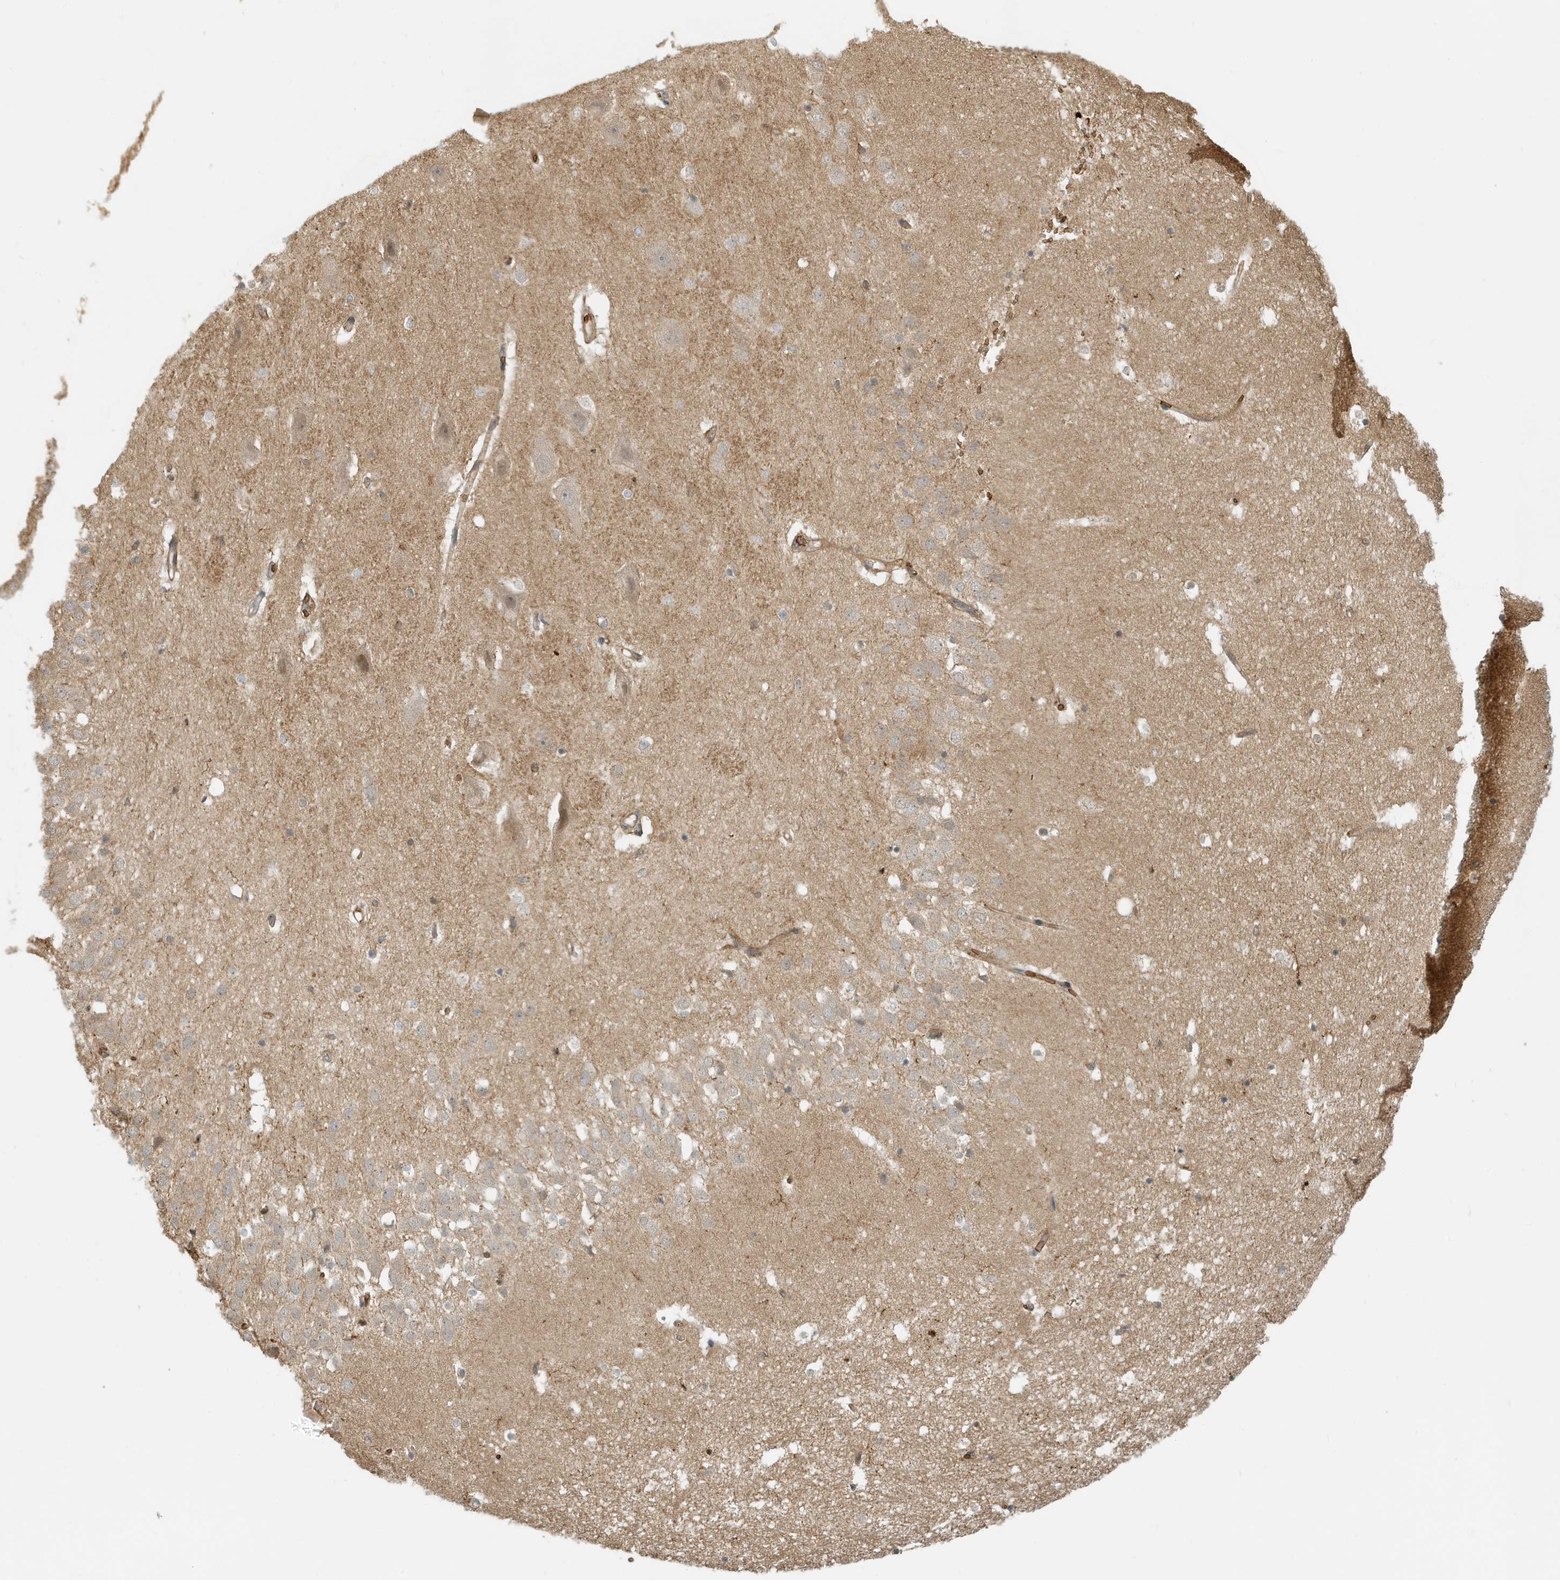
{"staining": {"intensity": "negative", "quantity": "none", "location": "none"}, "tissue": "hippocampus", "cell_type": "Glial cells", "image_type": "normal", "snomed": [{"axis": "morphology", "description": "Normal tissue, NOS"}, {"axis": "topography", "description": "Hippocampus"}], "caption": "Immunohistochemistry (IHC) of normal human hippocampus reveals no staining in glial cells.", "gene": "FYCO1", "patient": {"sex": "female", "age": 52}}